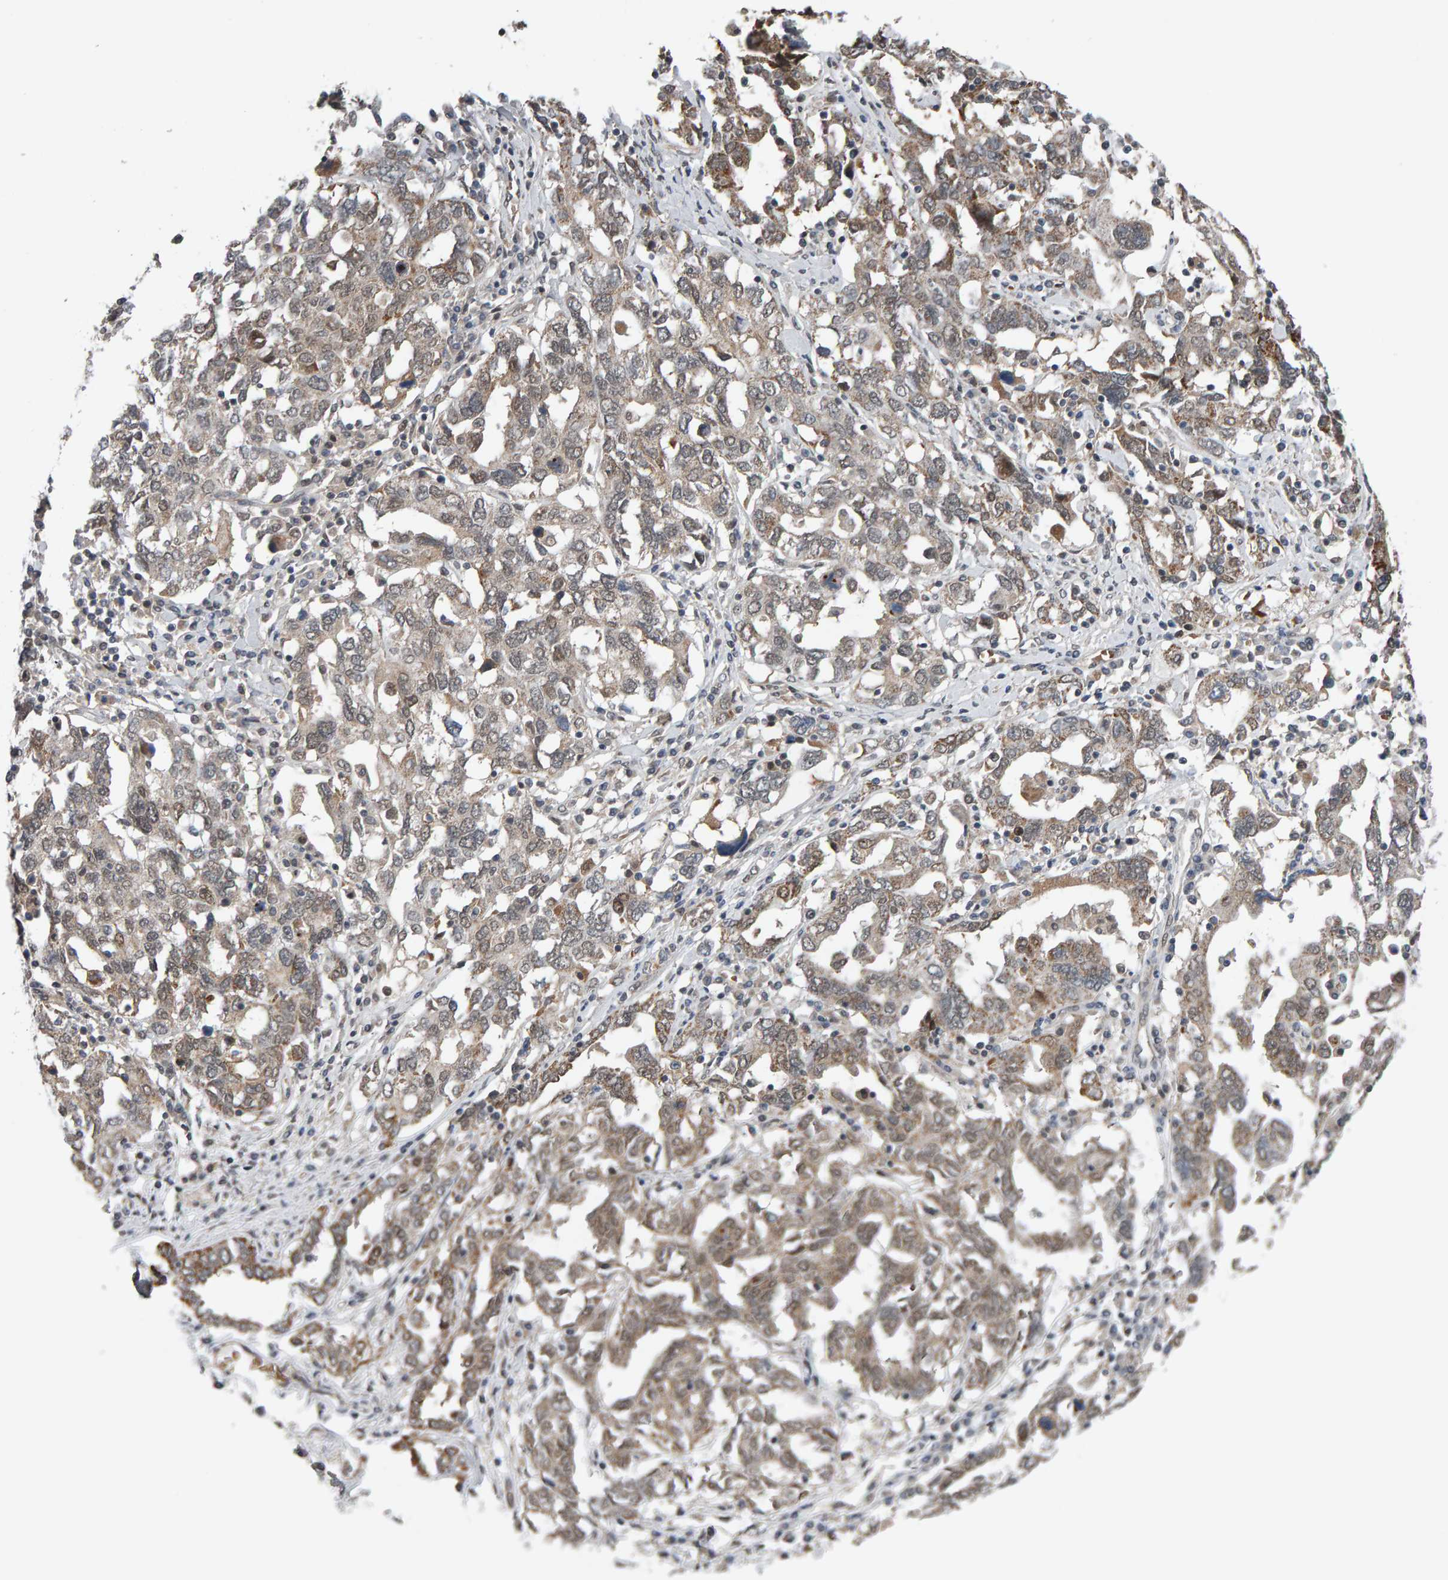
{"staining": {"intensity": "moderate", "quantity": "25%-75%", "location": "cytoplasmic/membranous"}, "tissue": "ovarian cancer", "cell_type": "Tumor cells", "image_type": "cancer", "snomed": [{"axis": "morphology", "description": "Carcinoma, endometroid"}, {"axis": "topography", "description": "Ovary"}], "caption": "The micrograph reveals staining of endometroid carcinoma (ovarian), revealing moderate cytoplasmic/membranous protein expression (brown color) within tumor cells.", "gene": "COASY", "patient": {"sex": "female", "age": 62}}